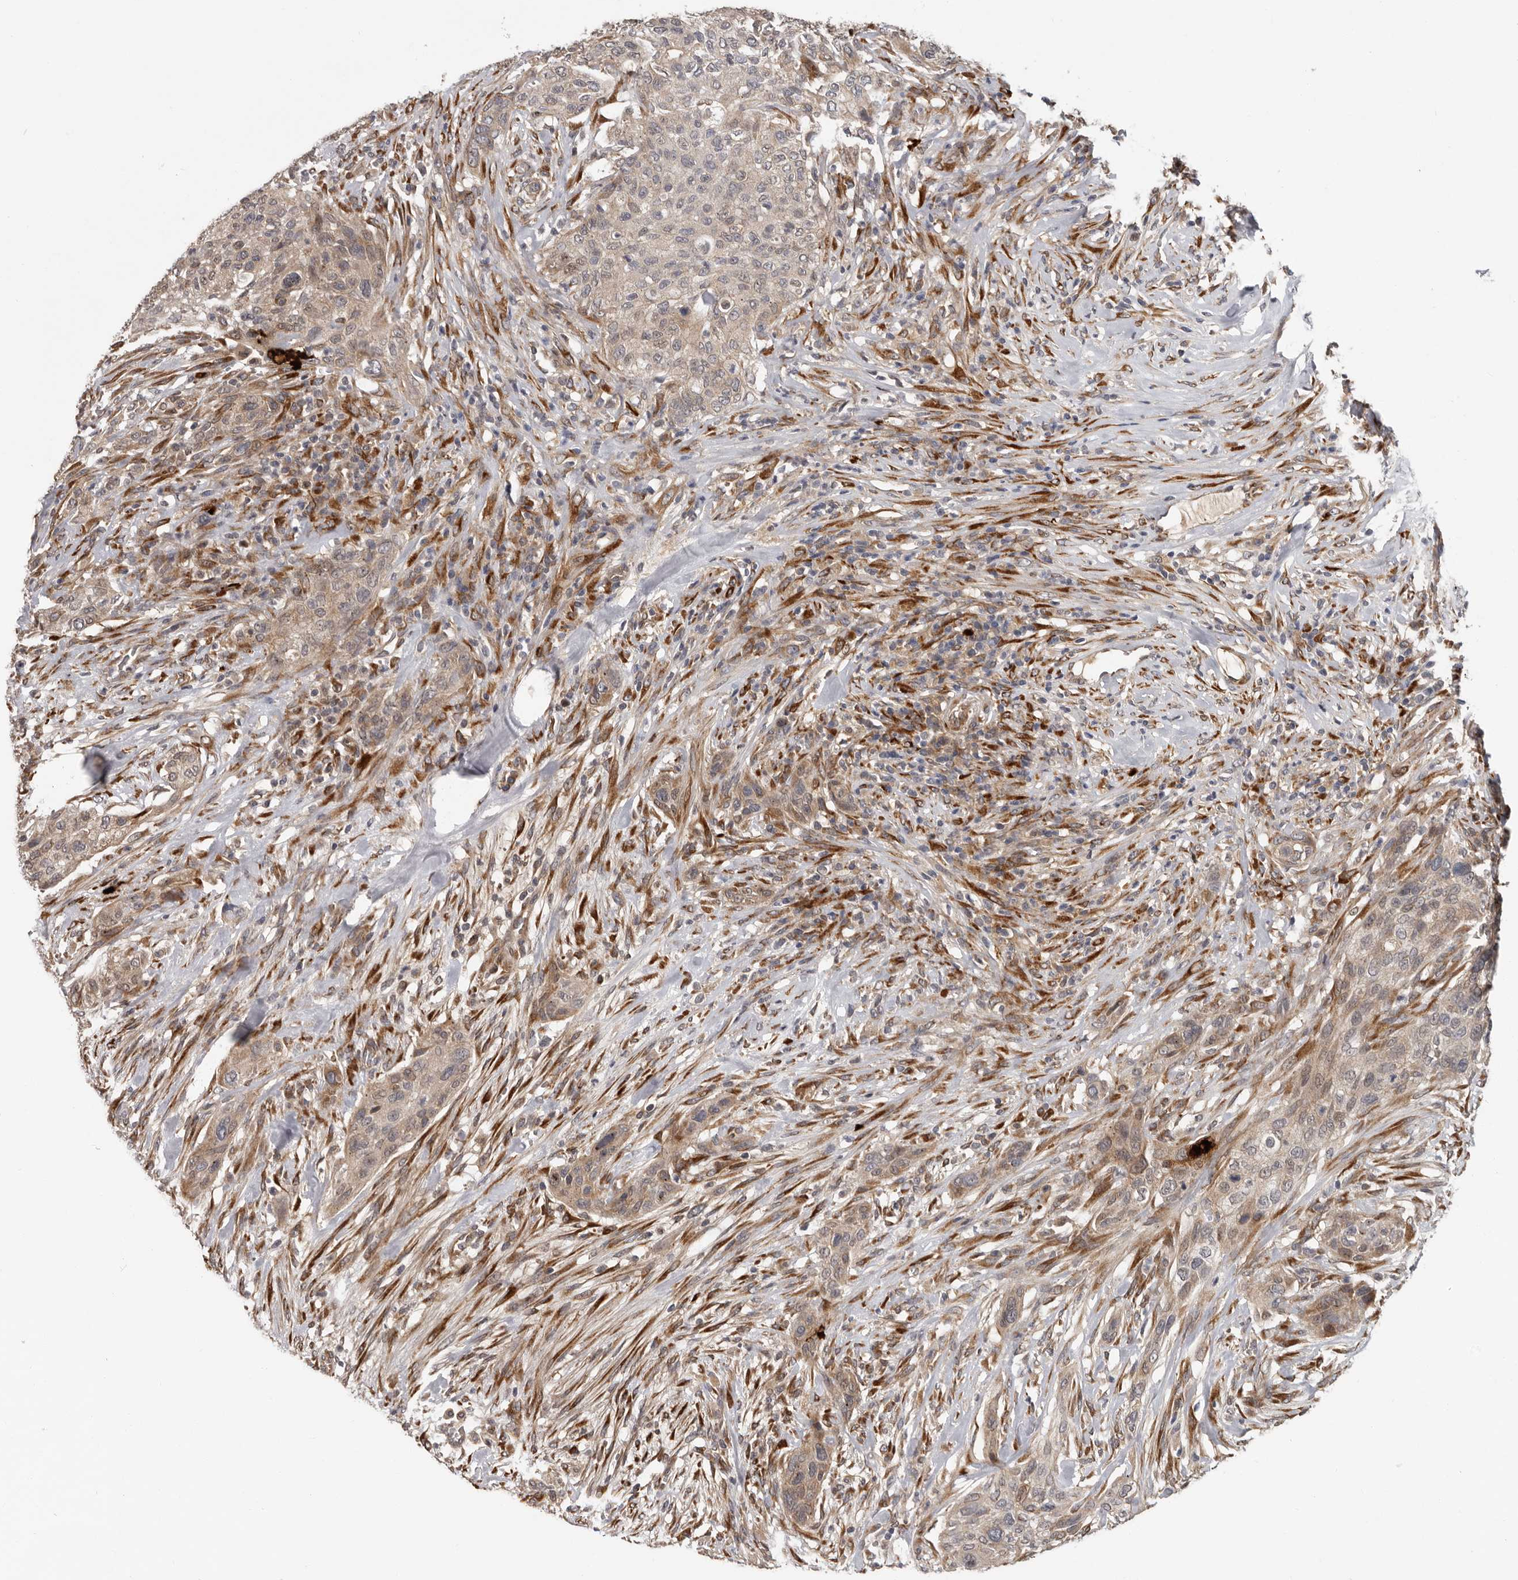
{"staining": {"intensity": "weak", "quantity": ">75%", "location": "cytoplasmic/membranous"}, "tissue": "urothelial cancer", "cell_type": "Tumor cells", "image_type": "cancer", "snomed": [{"axis": "morphology", "description": "Urothelial carcinoma, High grade"}, {"axis": "topography", "description": "Urinary bladder"}], "caption": "Urothelial cancer stained with DAB IHC shows low levels of weak cytoplasmic/membranous expression in approximately >75% of tumor cells.", "gene": "MTF1", "patient": {"sex": "male", "age": 35}}